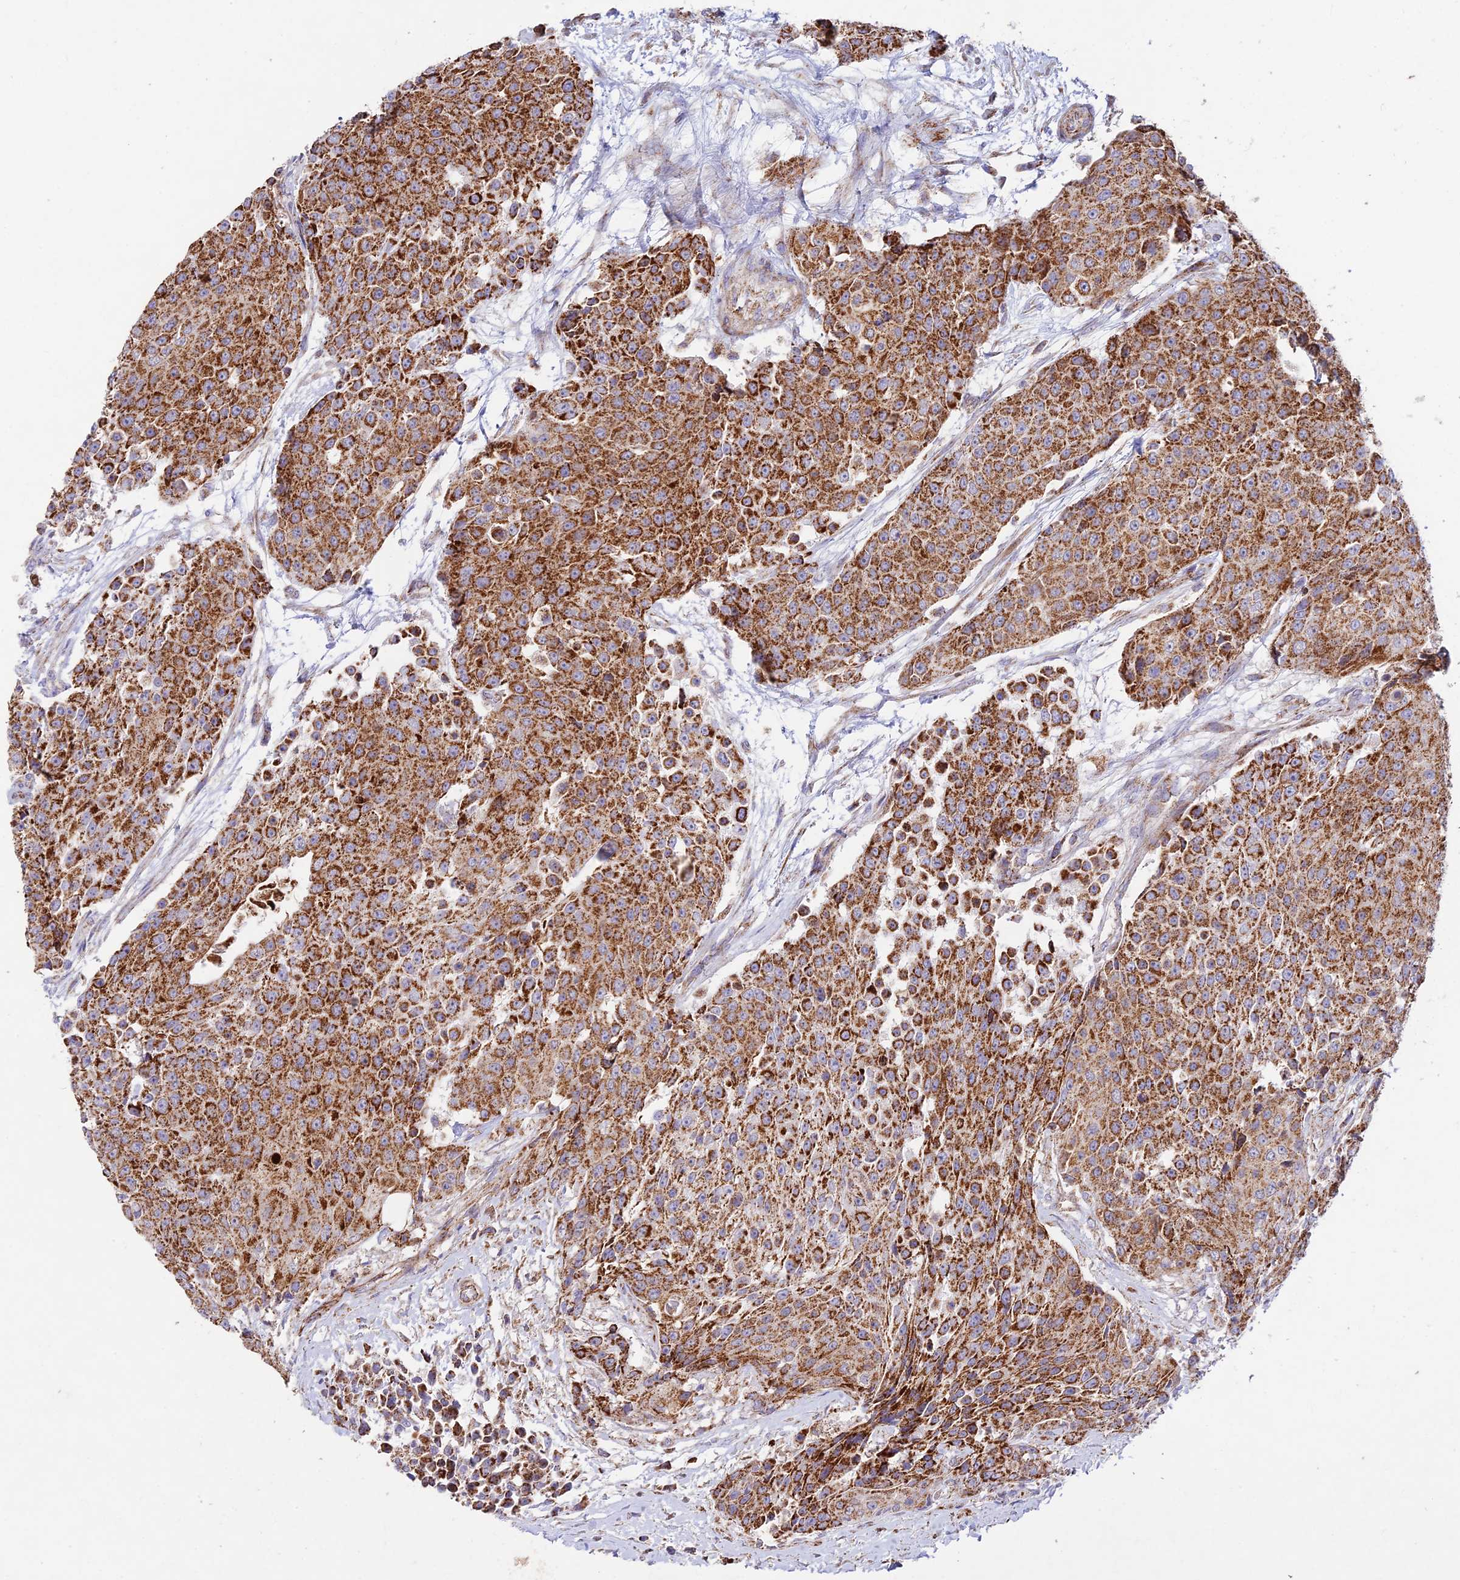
{"staining": {"intensity": "strong", "quantity": ">75%", "location": "cytoplasmic/membranous"}, "tissue": "urothelial cancer", "cell_type": "Tumor cells", "image_type": "cancer", "snomed": [{"axis": "morphology", "description": "Urothelial carcinoma, High grade"}, {"axis": "topography", "description": "Urinary bladder"}], "caption": "Immunohistochemical staining of human high-grade urothelial carcinoma displays high levels of strong cytoplasmic/membranous protein expression in about >75% of tumor cells. (brown staining indicates protein expression, while blue staining denotes nuclei).", "gene": "KHDC3L", "patient": {"sex": "female", "age": 63}}